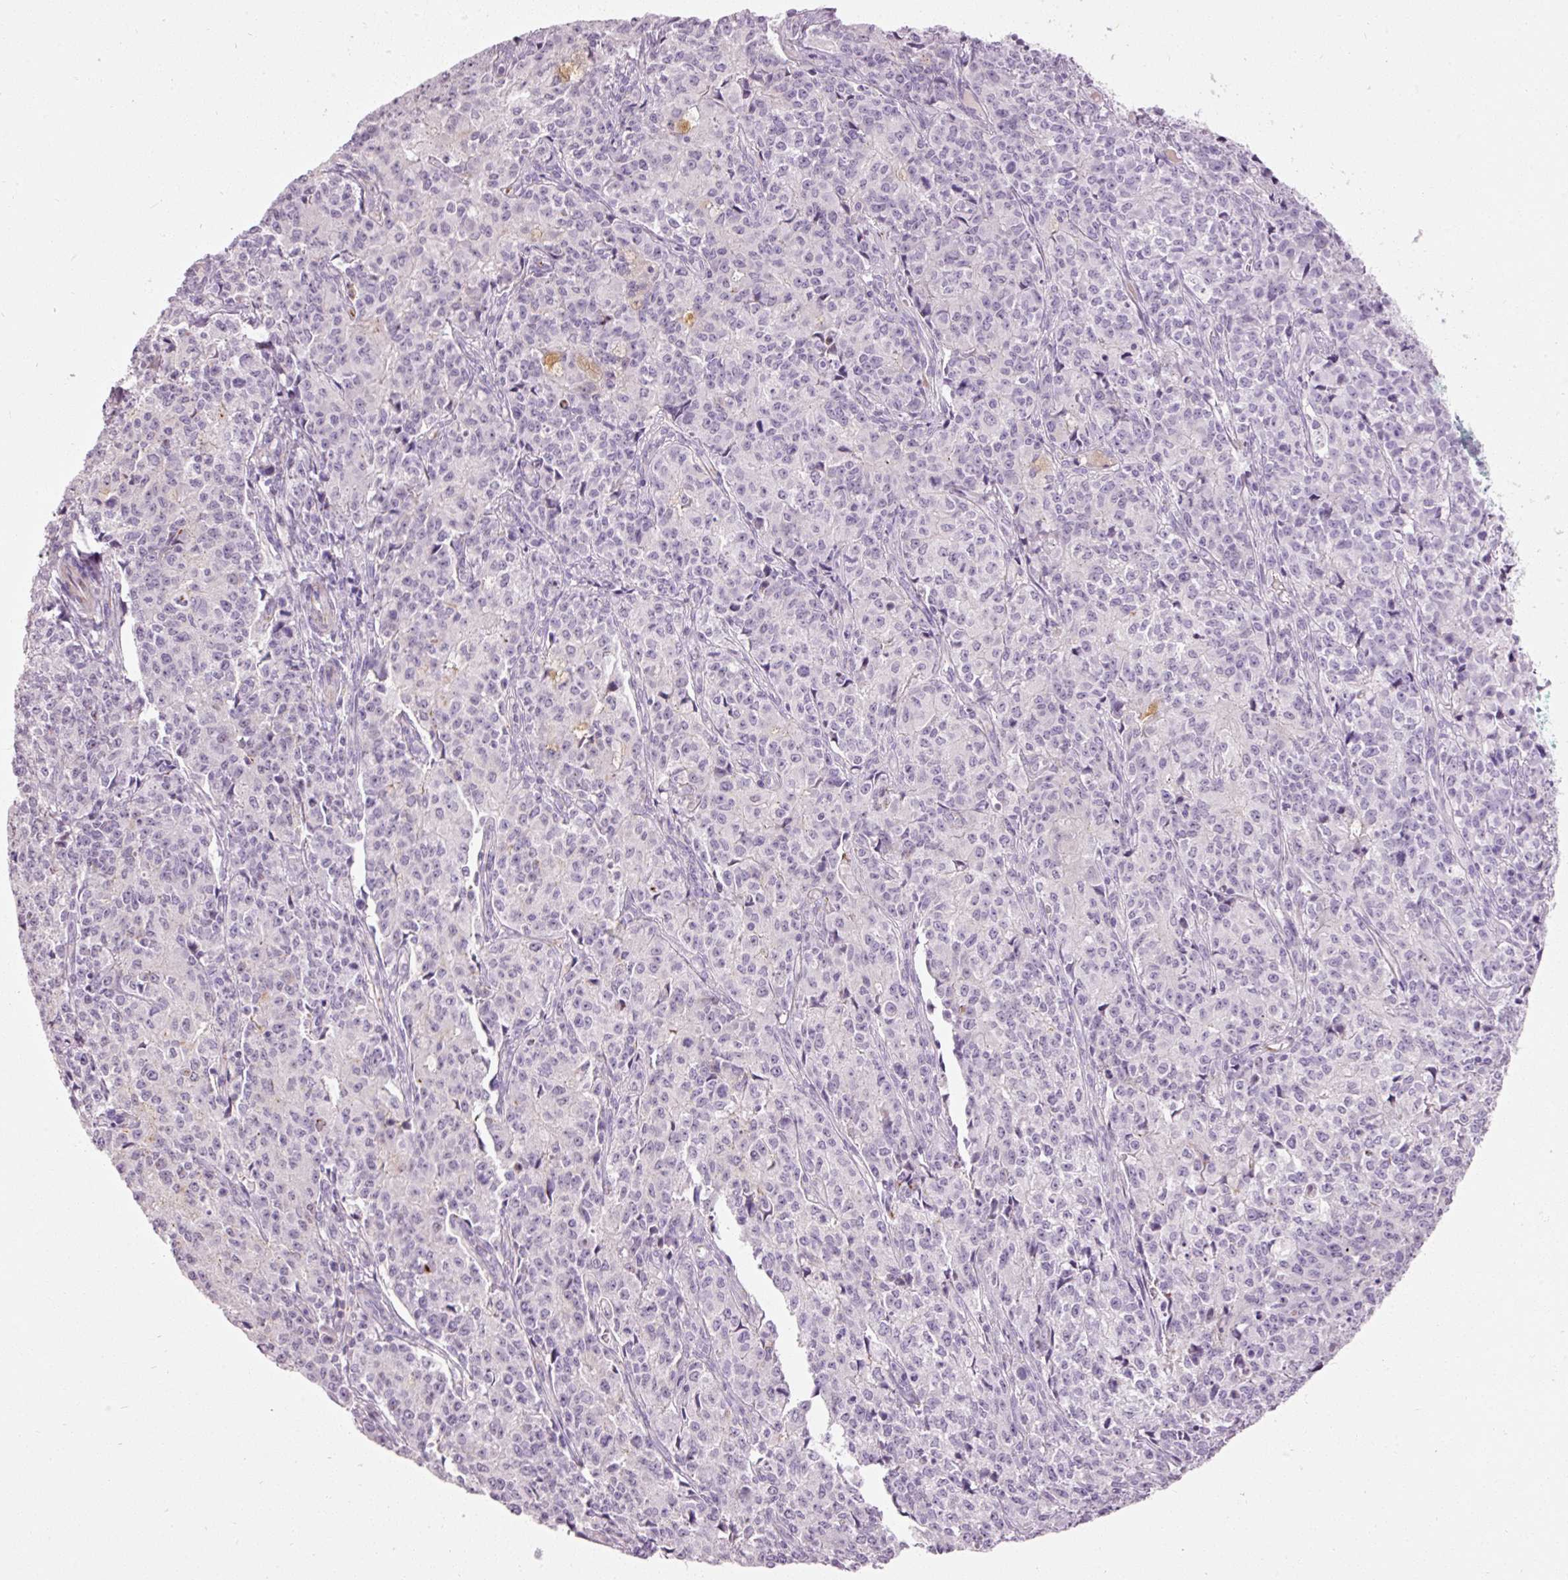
{"staining": {"intensity": "negative", "quantity": "none", "location": "none"}, "tissue": "endometrial cancer", "cell_type": "Tumor cells", "image_type": "cancer", "snomed": [{"axis": "morphology", "description": "Adenocarcinoma, NOS"}, {"axis": "topography", "description": "Endometrium"}], "caption": "IHC of human endometrial adenocarcinoma displays no staining in tumor cells. Nuclei are stained in blue.", "gene": "MUC5AC", "patient": {"sex": "female", "age": 50}}